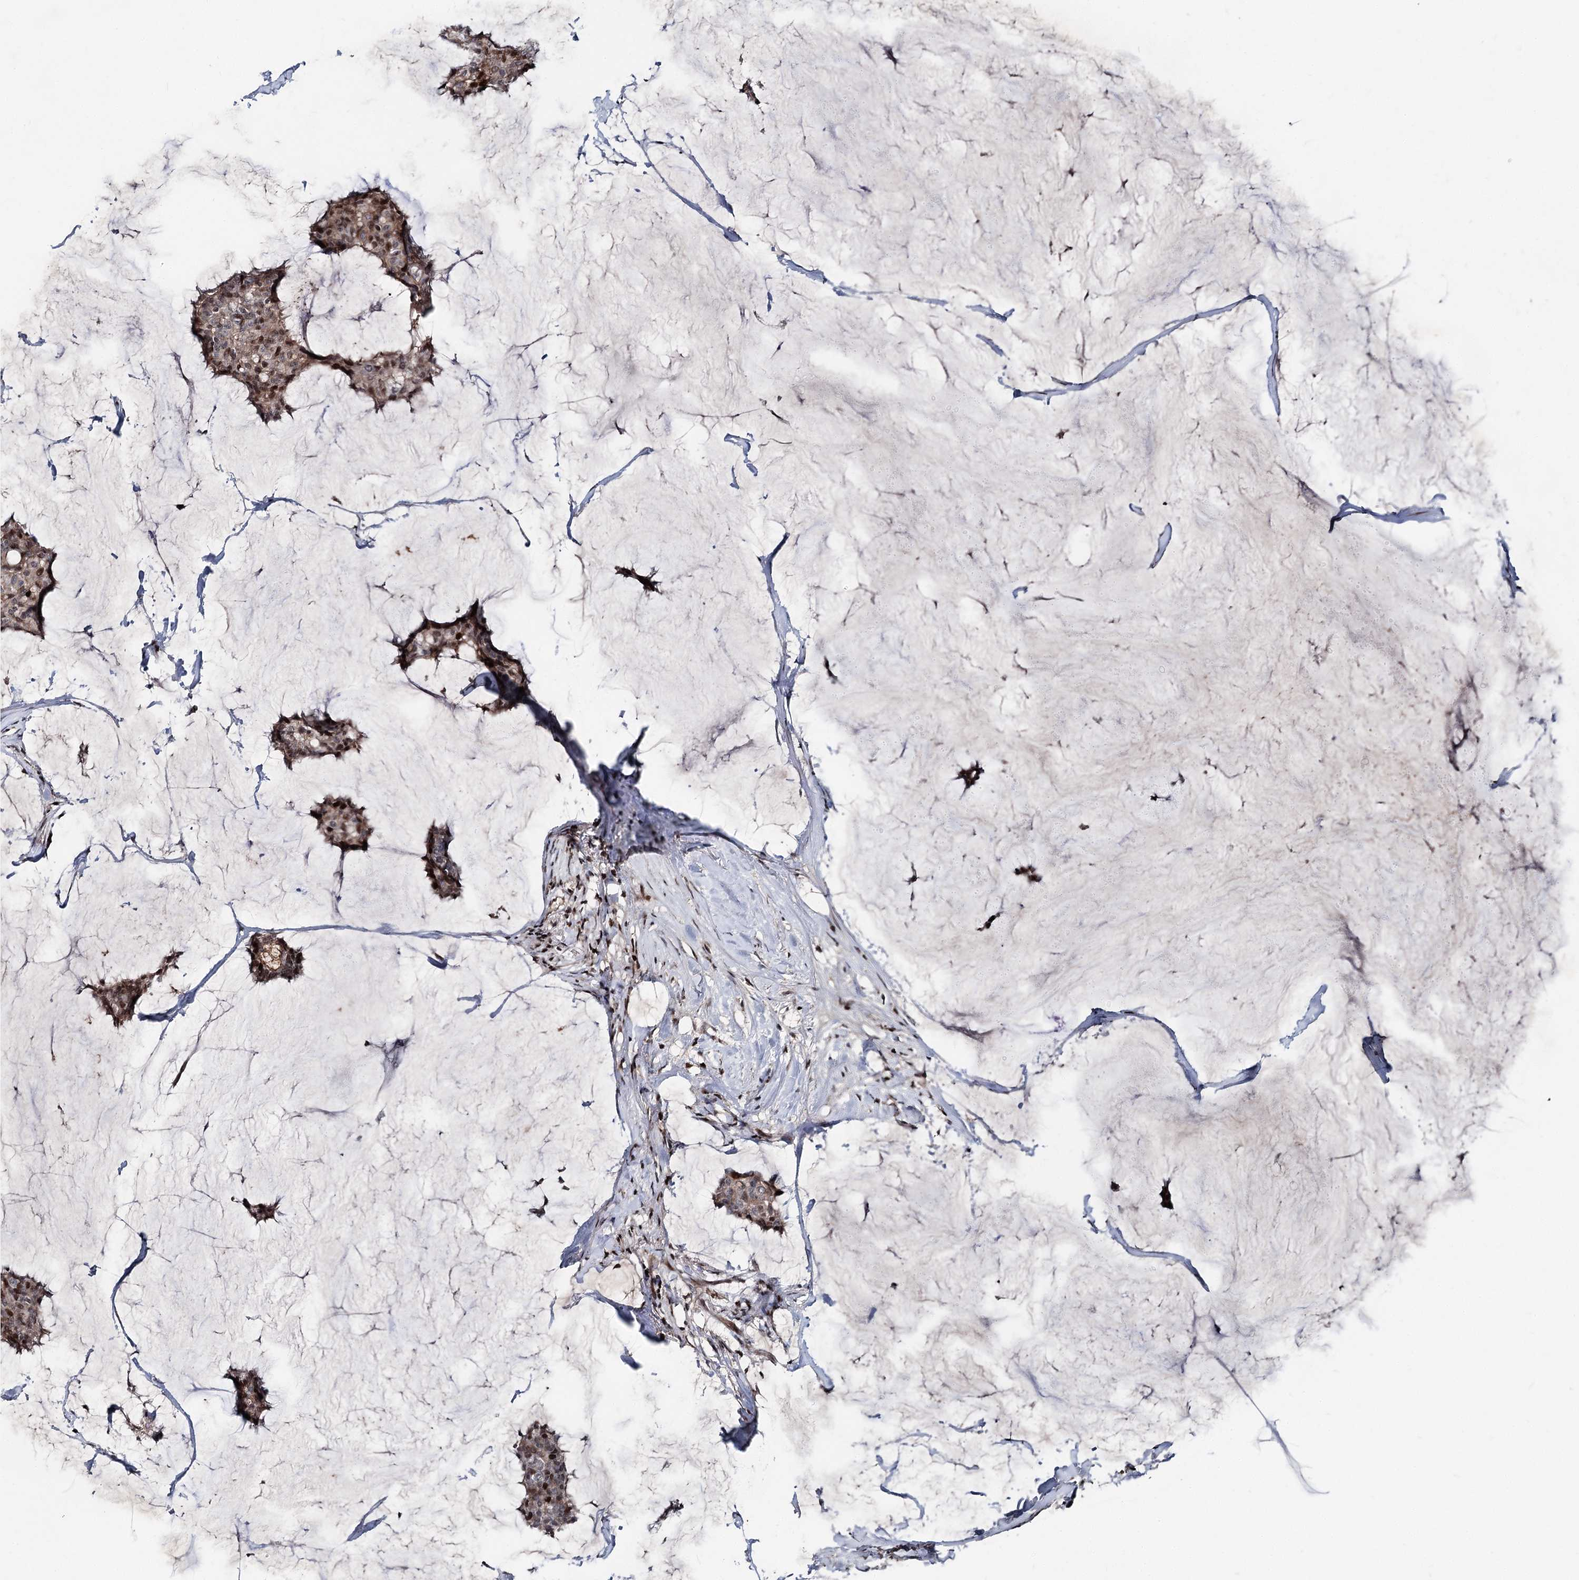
{"staining": {"intensity": "moderate", "quantity": ">75%", "location": "nuclear"}, "tissue": "breast cancer", "cell_type": "Tumor cells", "image_type": "cancer", "snomed": [{"axis": "morphology", "description": "Duct carcinoma"}, {"axis": "topography", "description": "Breast"}], "caption": "The immunohistochemical stain highlights moderate nuclear expression in tumor cells of breast cancer (intraductal carcinoma) tissue. (DAB (3,3'-diaminobenzidine) IHC with brightfield microscopy, high magnification).", "gene": "ITFG2", "patient": {"sex": "female", "age": 93}}